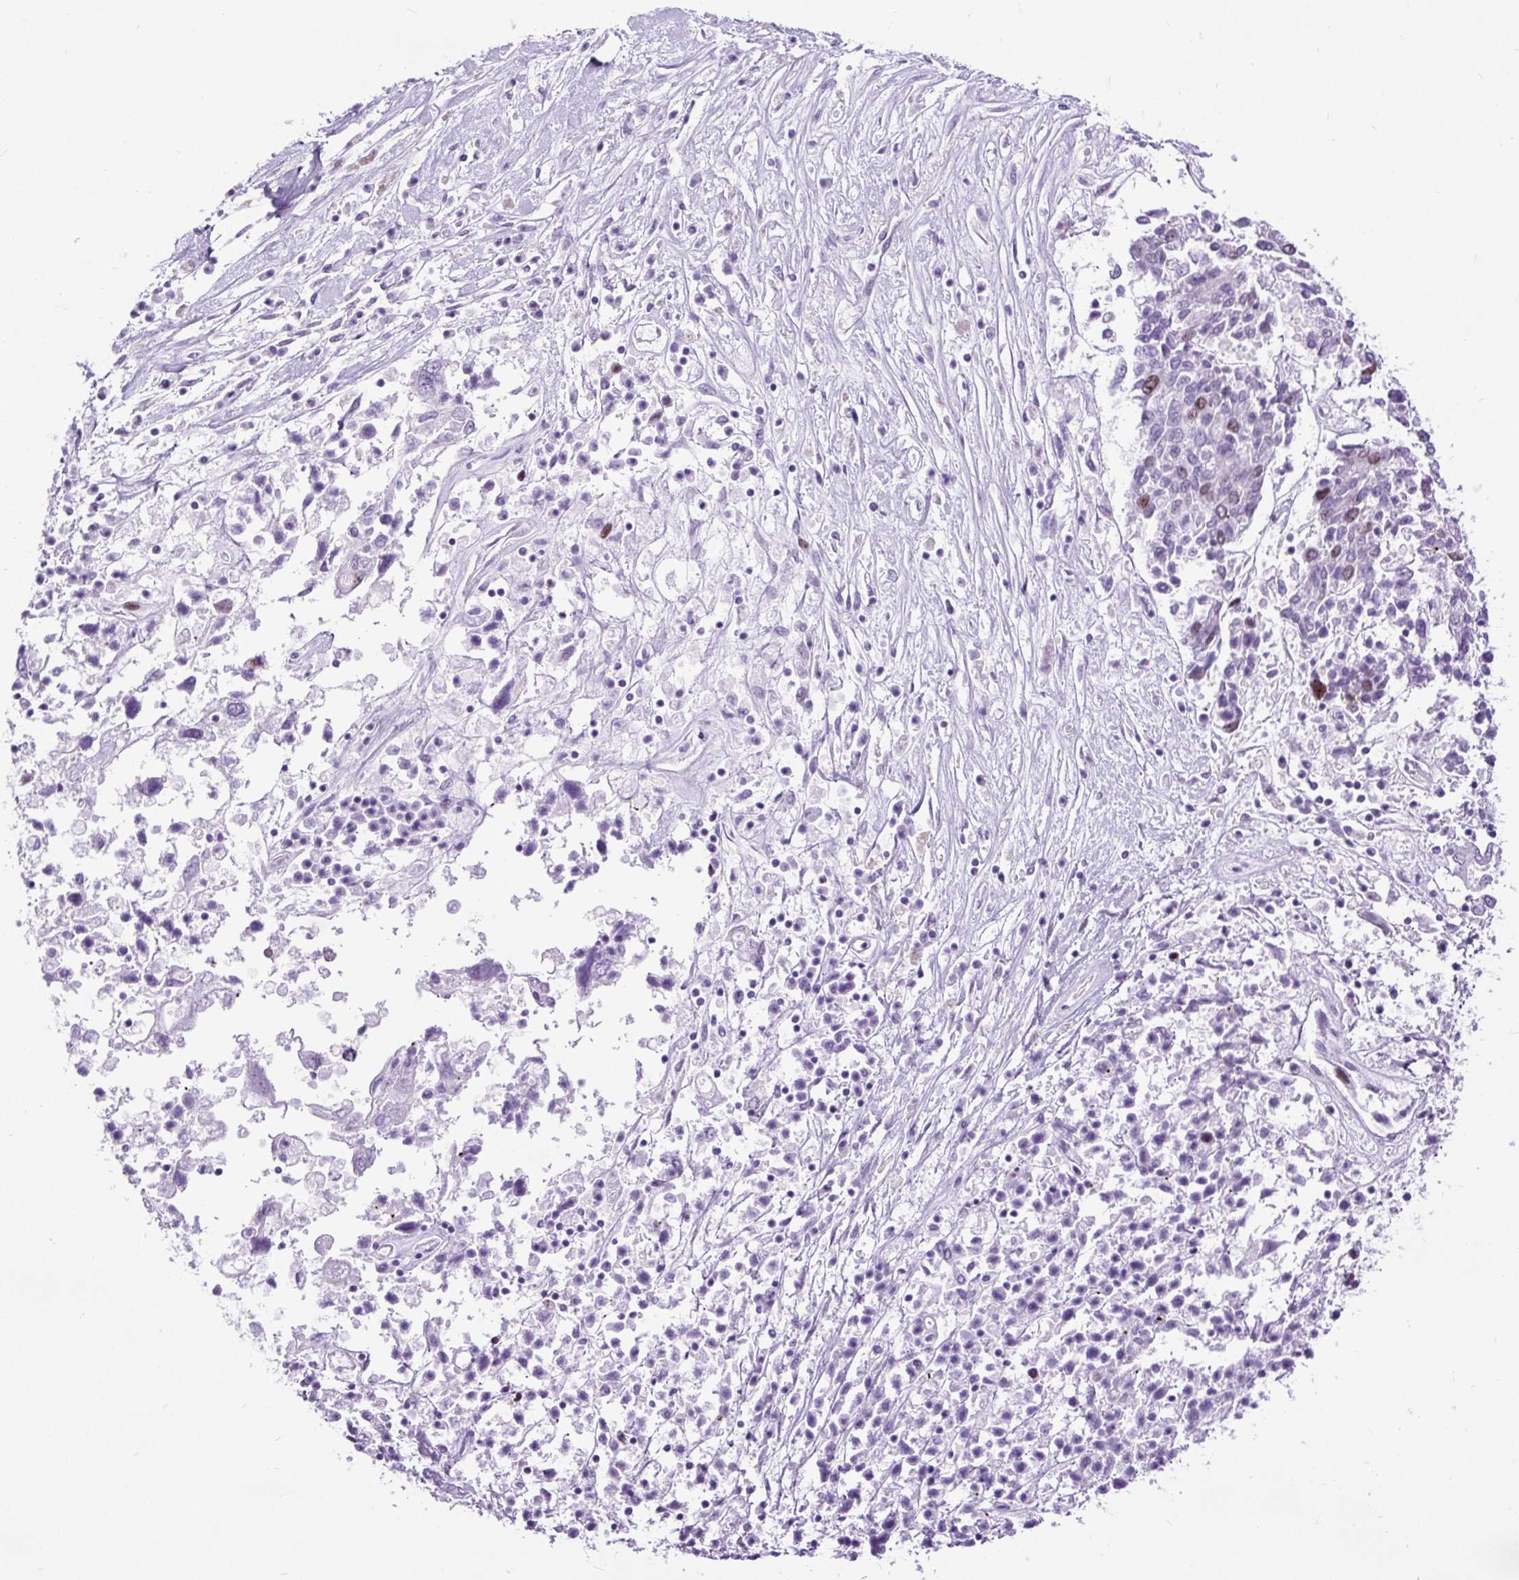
{"staining": {"intensity": "moderate", "quantity": "<25%", "location": "nuclear"}, "tissue": "ovarian cancer", "cell_type": "Tumor cells", "image_type": "cancer", "snomed": [{"axis": "morphology", "description": "Carcinoma, endometroid"}, {"axis": "topography", "description": "Ovary"}], "caption": "Immunohistochemical staining of endometroid carcinoma (ovarian) exhibits moderate nuclear protein expression in approximately <25% of tumor cells. The staining was performed using DAB (3,3'-diaminobenzidine) to visualize the protein expression in brown, while the nuclei were stained in blue with hematoxylin (Magnification: 20x).", "gene": "RACGAP1", "patient": {"sex": "female", "age": 62}}